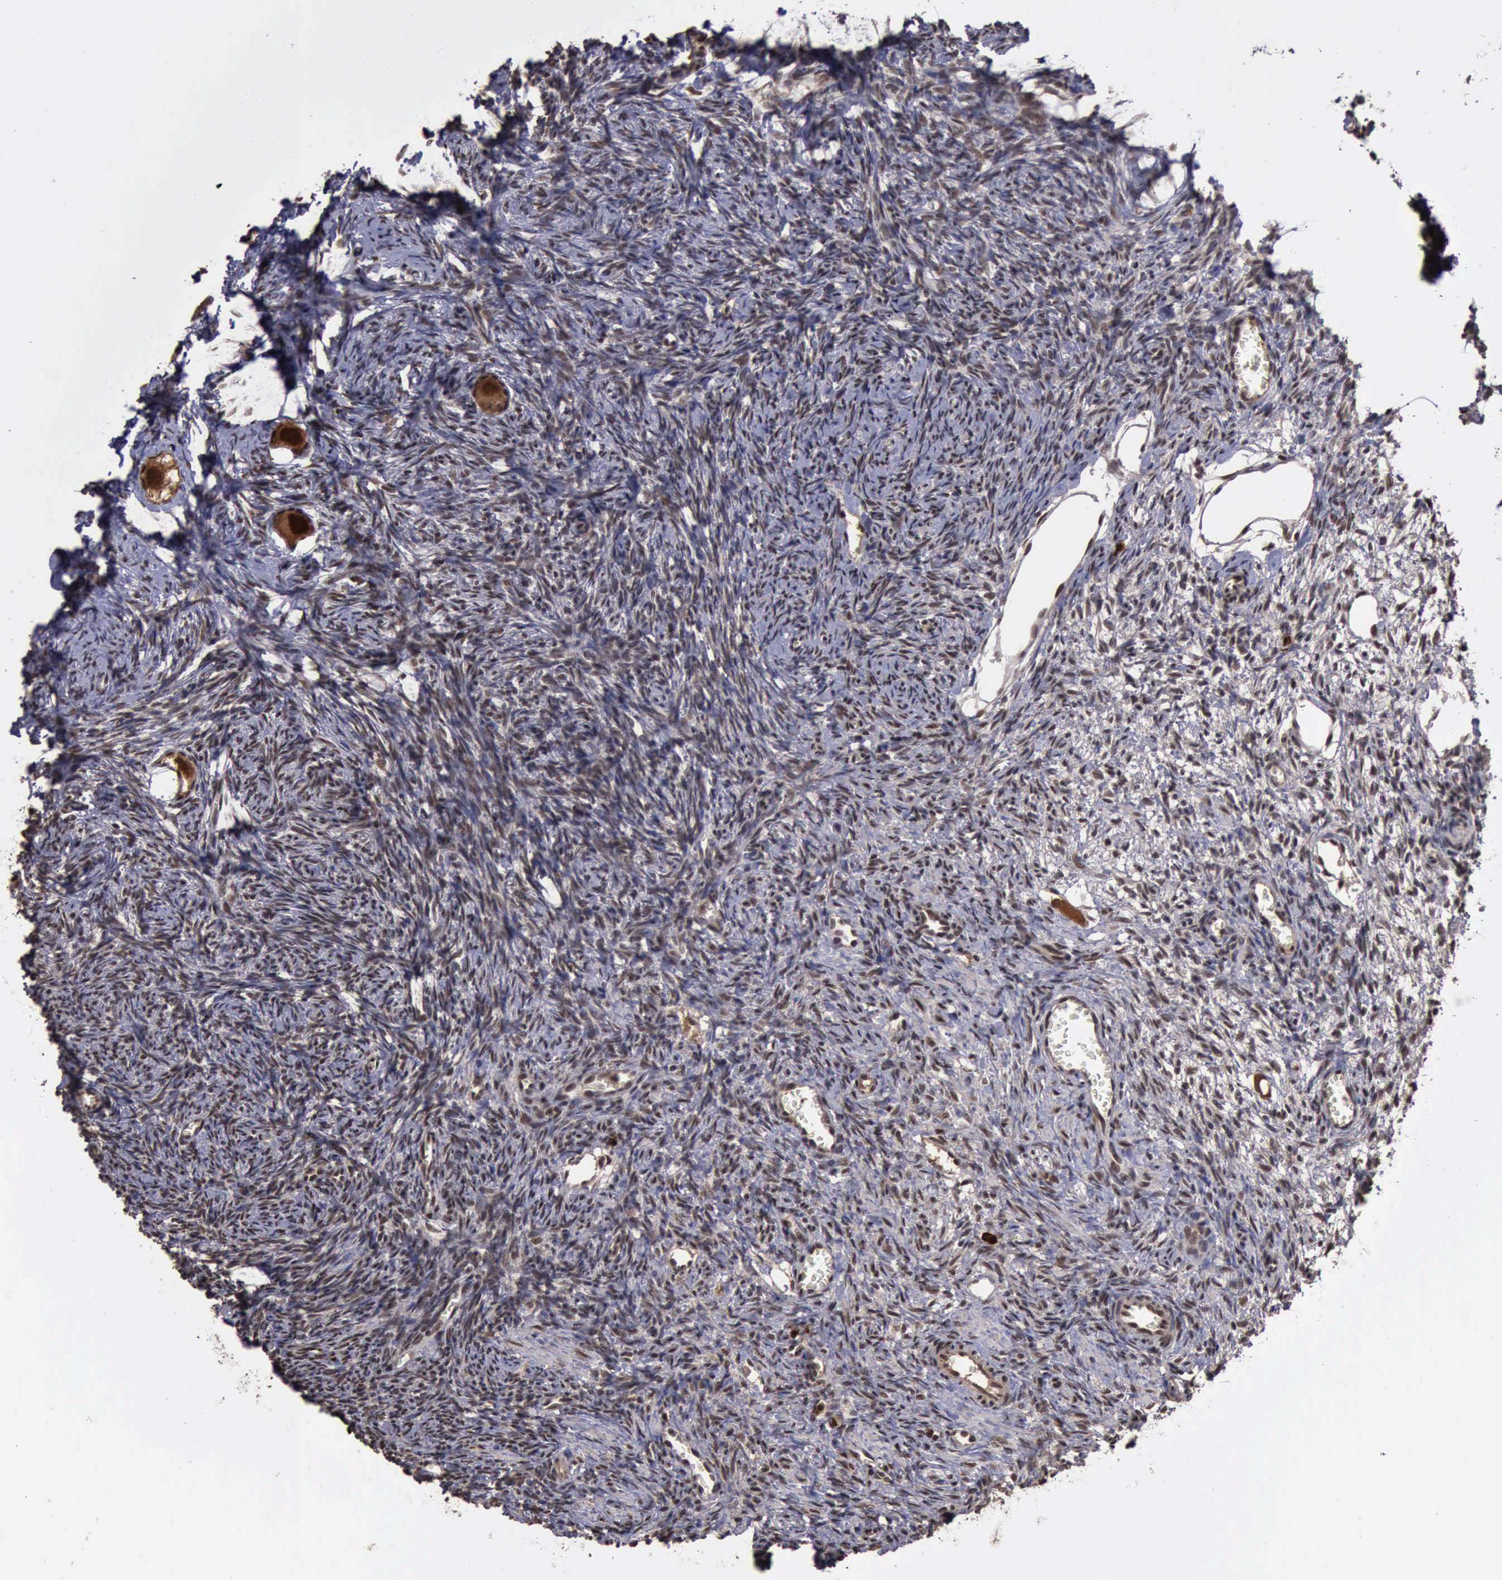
{"staining": {"intensity": "strong", "quantity": ">75%", "location": "cytoplasmic/membranous,nuclear"}, "tissue": "ovary", "cell_type": "Follicle cells", "image_type": "normal", "snomed": [{"axis": "morphology", "description": "Normal tissue, NOS"}, {"axis": "topography", "description": "Ovary"}], "caption": "High-magnification brightfield microscopy of benign ovary stained with DAB (3,3'-diaminobenzidine) (brown) and counterstained with hematoxylin (blue). follicle cells exhibit strong cytoplasmic/membranous,nuclear expression is present in about>75% of cells. (Brightfield microscopy of DAB IHC at high magnification).", "gene": "TRMT2A", "patient": {"sex": "female", "age": 27}}